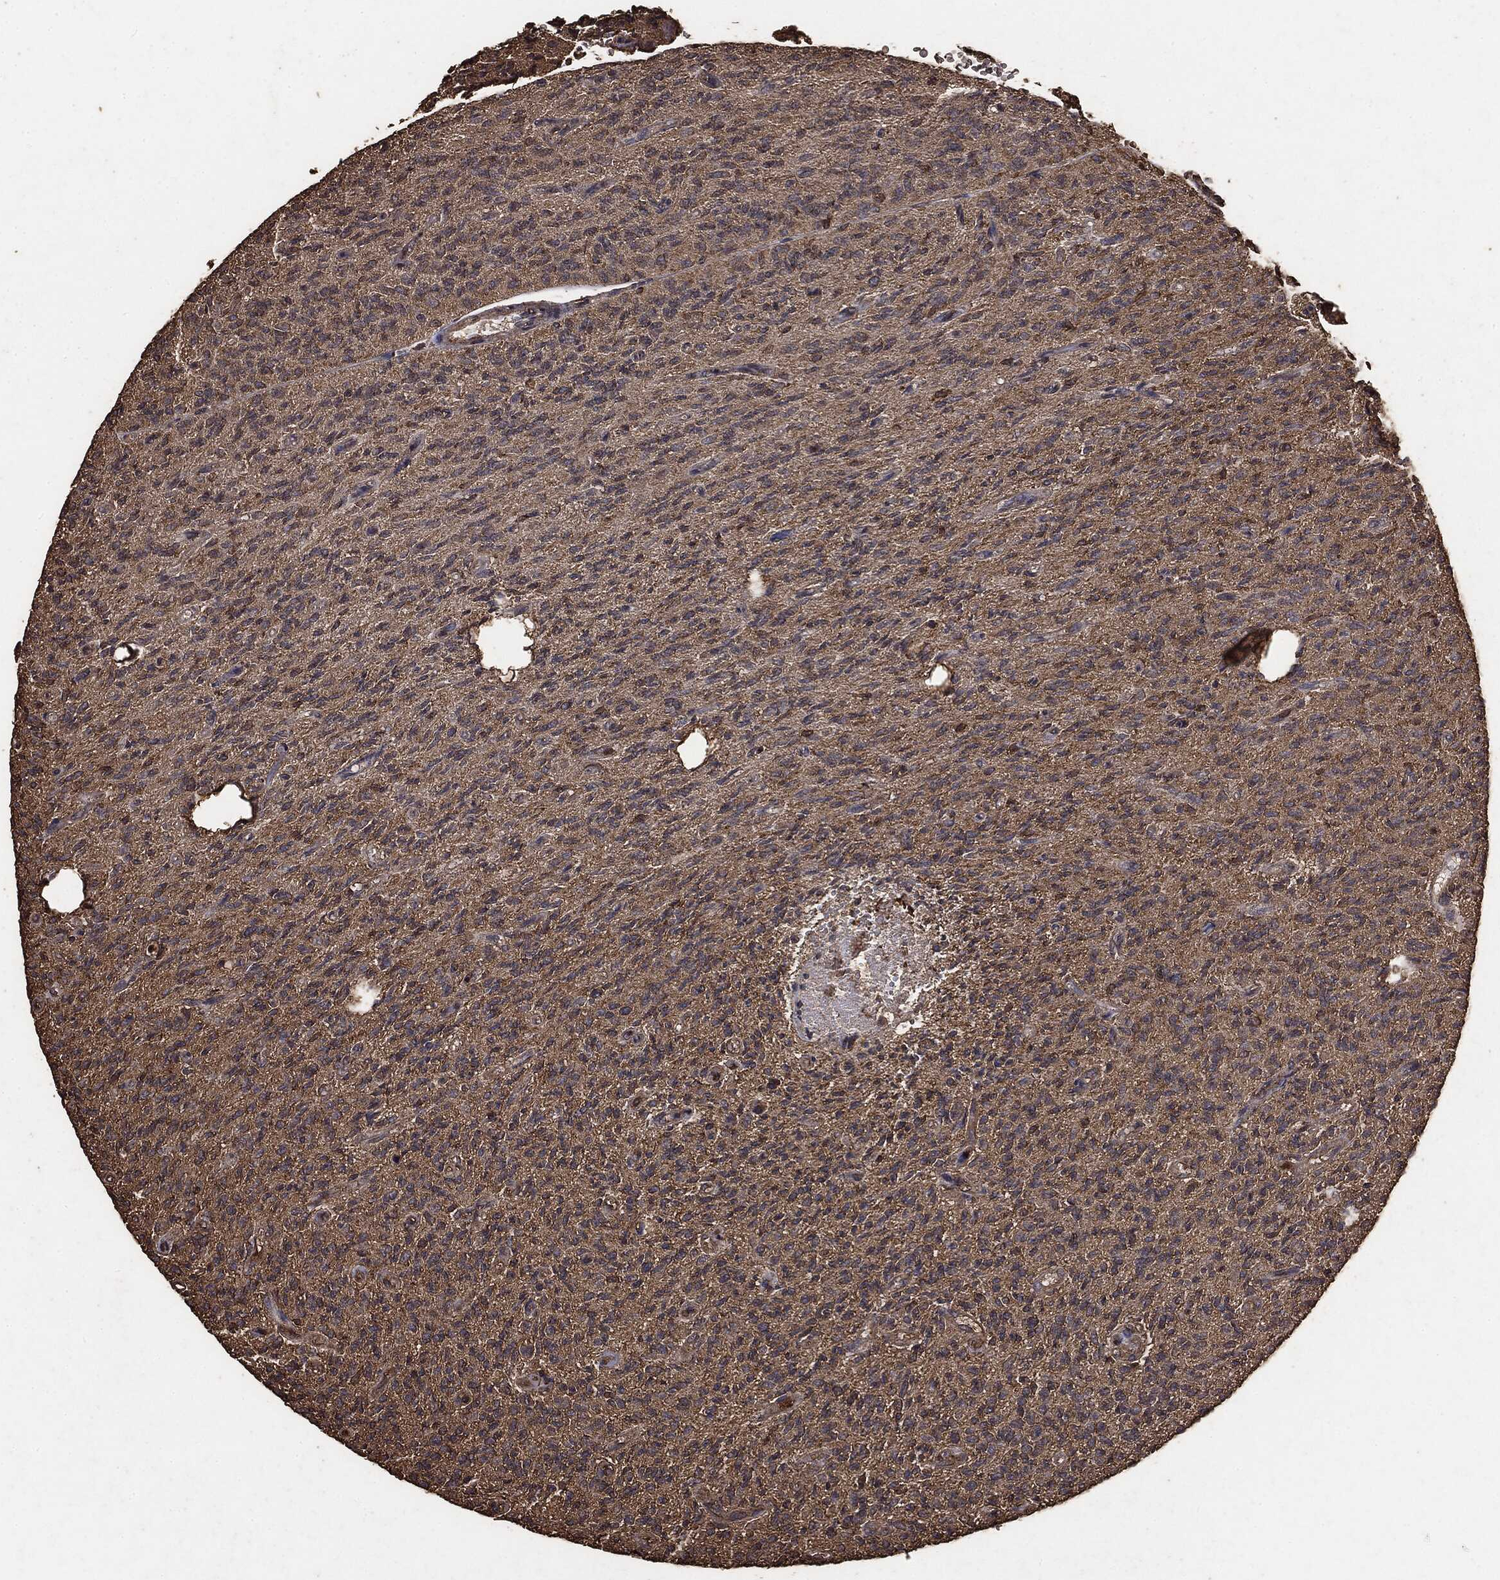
{"staining": {"intensity": "moderate", "quantity": ">75%", "location": "cytoplasmic/membranous"}, "tissue": "glioma", "cell_type": "Tumor cells", "image_type": "cancer", "snomed": [{"axis": "morphology", "description": "Glioma, malignant, High grade"}, {"axis": "topography", "description": "Brain"}], "caption": "Protein expression analysis of high-grade glioma (malignant) reveals moderate cytoplasmic/membranous expression in about >75% of tumor cells.", "gene": "MTOR", "patient": {"sex": "male", "age": 64}}